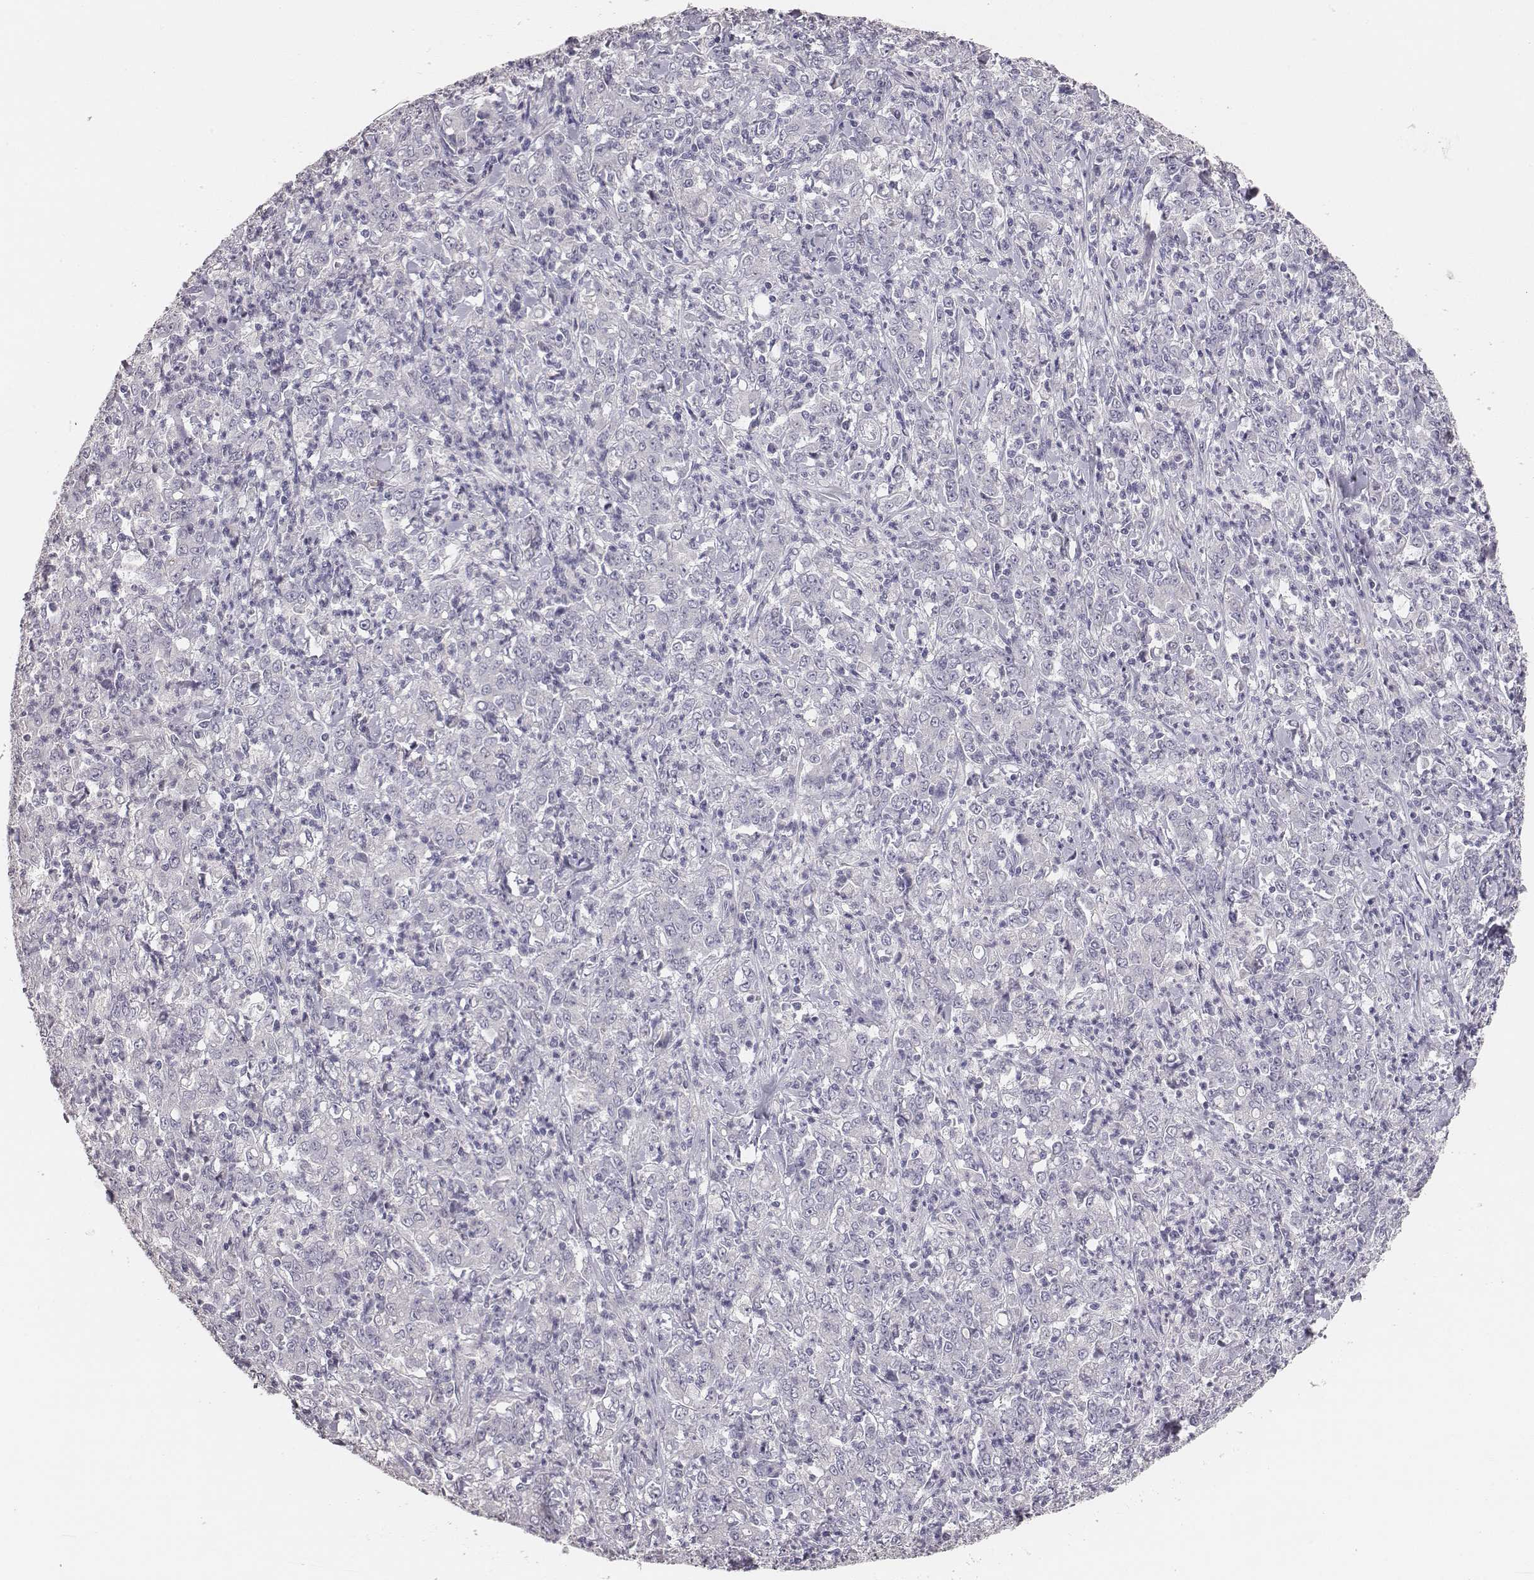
{"staining": {"intensity": "negative", "quantity": "none", "location": "none"}, "tissue": "stomach cancer", "cell_type": "Tumor cells", "image_type": "cancer", "snomed": [{"axis": "morphology", "description": "Adenocarcinoma, NOS"}, {"axis": "topography", "description": "Stomach, lower"}], "caption": "Micrograph shows no protein positivity in tumor cells of stomach cancer (adenocarcinoma) tissue.", "gene": "MYH6", "patient": {"sex": "female", "age": 71}}